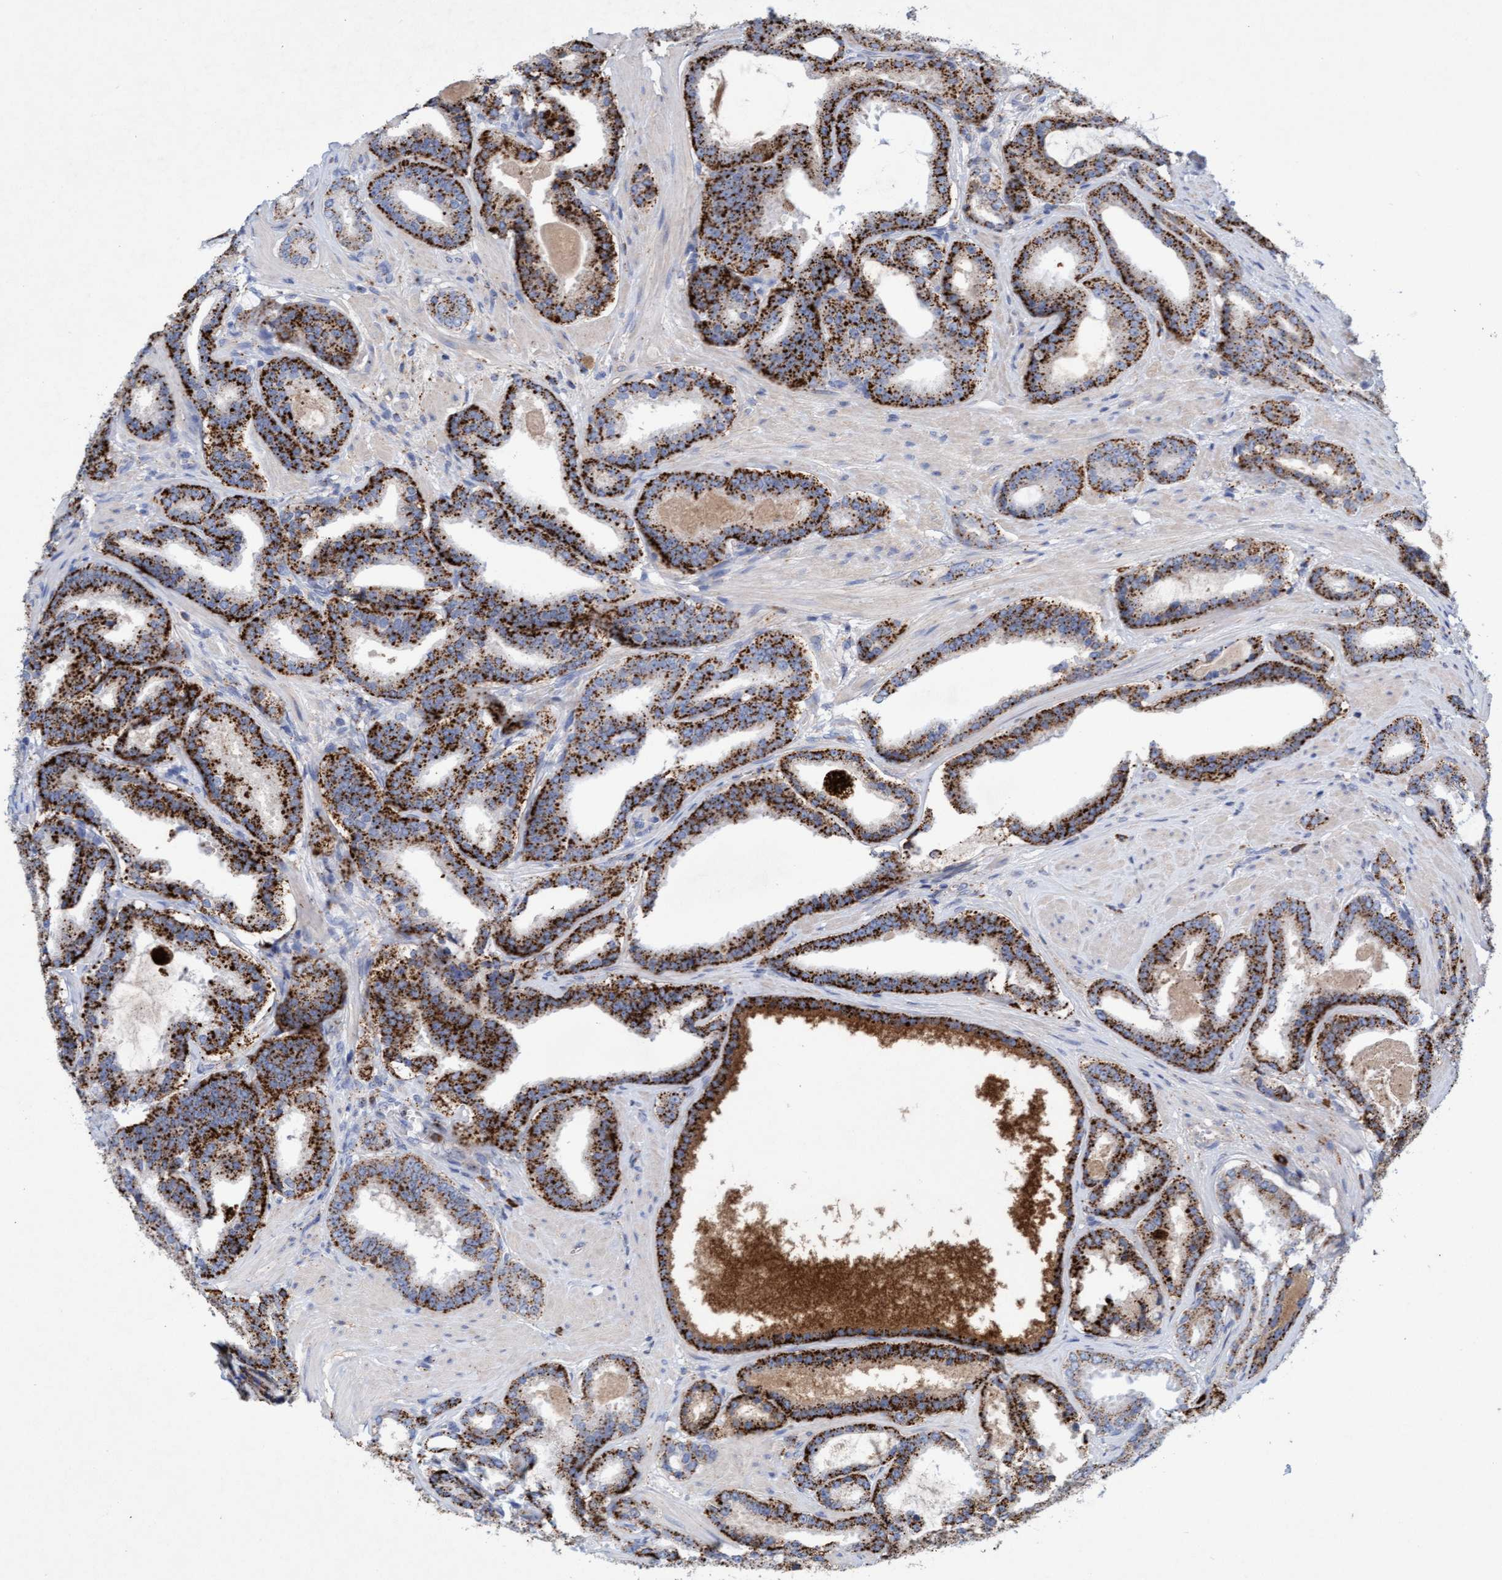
{"staining": {"intensity": "strong", "quantity": ">75%", "location": "cytoplasmic/membranous"}, "tissue": "prostate cancer", "cell_type": "Tumor cells", "image_type": "cancer", "snomed": [{"axis": "morphology", "description": "Adenocarcinoma, High grade"}, {"axis": "topography", "description": "Prostate"}], "caption": "The histopathology image demonstrates staining of high-grade adenocarcinoma (prostate), revealing strong cytoplasmic/membranous protein staining (brown color) within tumor cells.", "gene": "SGSH", "patient": {"sex": "male", "age": 60}}